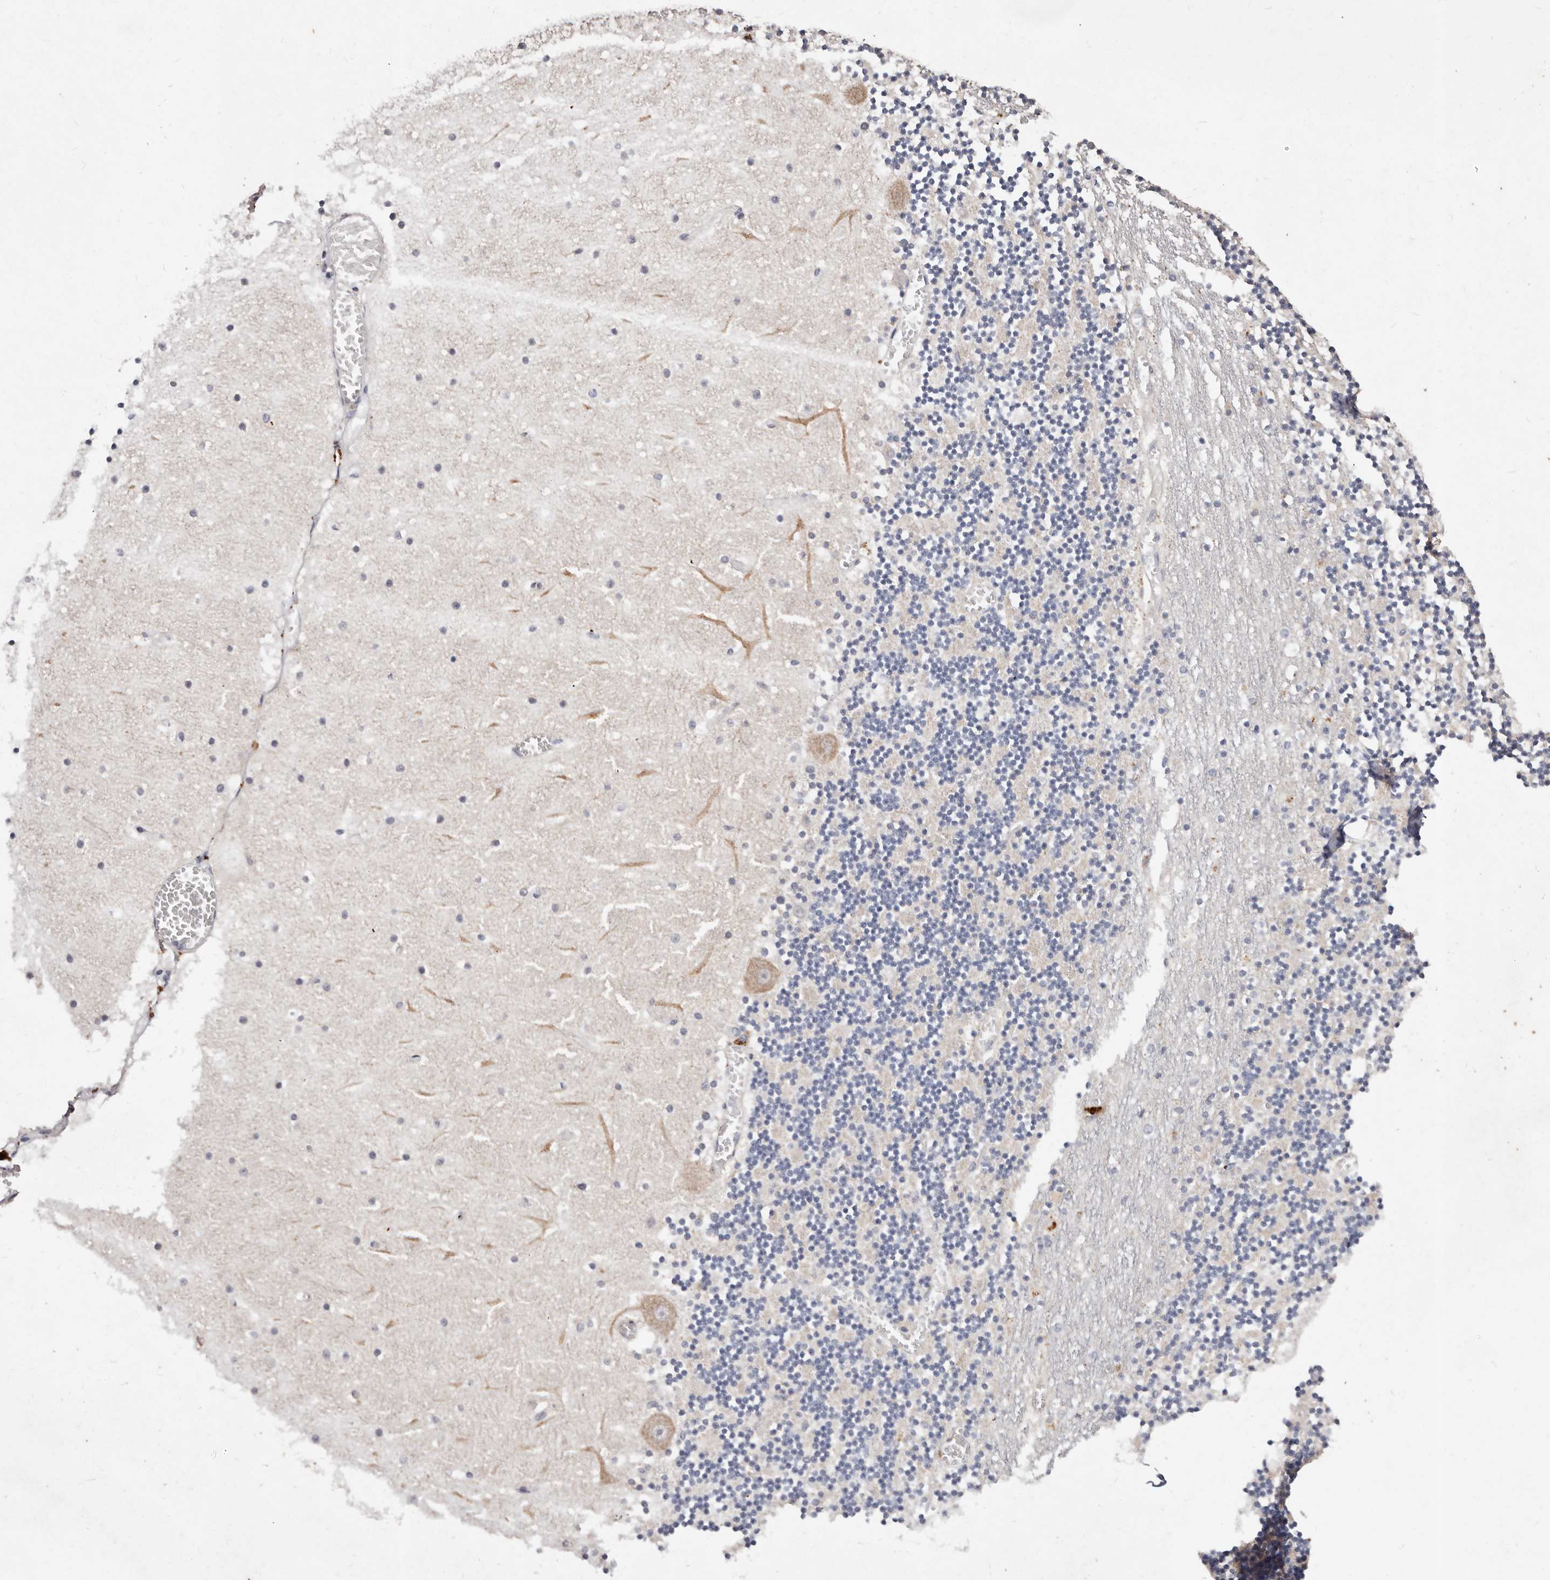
{"staining": {"intensity": "negative", "quantity": "none", "location": "none"}, "tissue": "cerebellum", "cell_type": "Cells in granular layer", "image_type": "normal", "snomed": [{"axis": "morphology", "description": "Normal tissue, NOS"}, {"axis": "topography", "description": "Cerebellum"}], "caption": "Immunohistochemistry (IHC) histopathology image of normal cerebellum: human cerebellum stained with DAB (3,3'-diaminobenzidine) displays no significant protein expression in cells in granular layer.", "gene": "THBS3", "patient": {"sex": "female", "age": 28}}